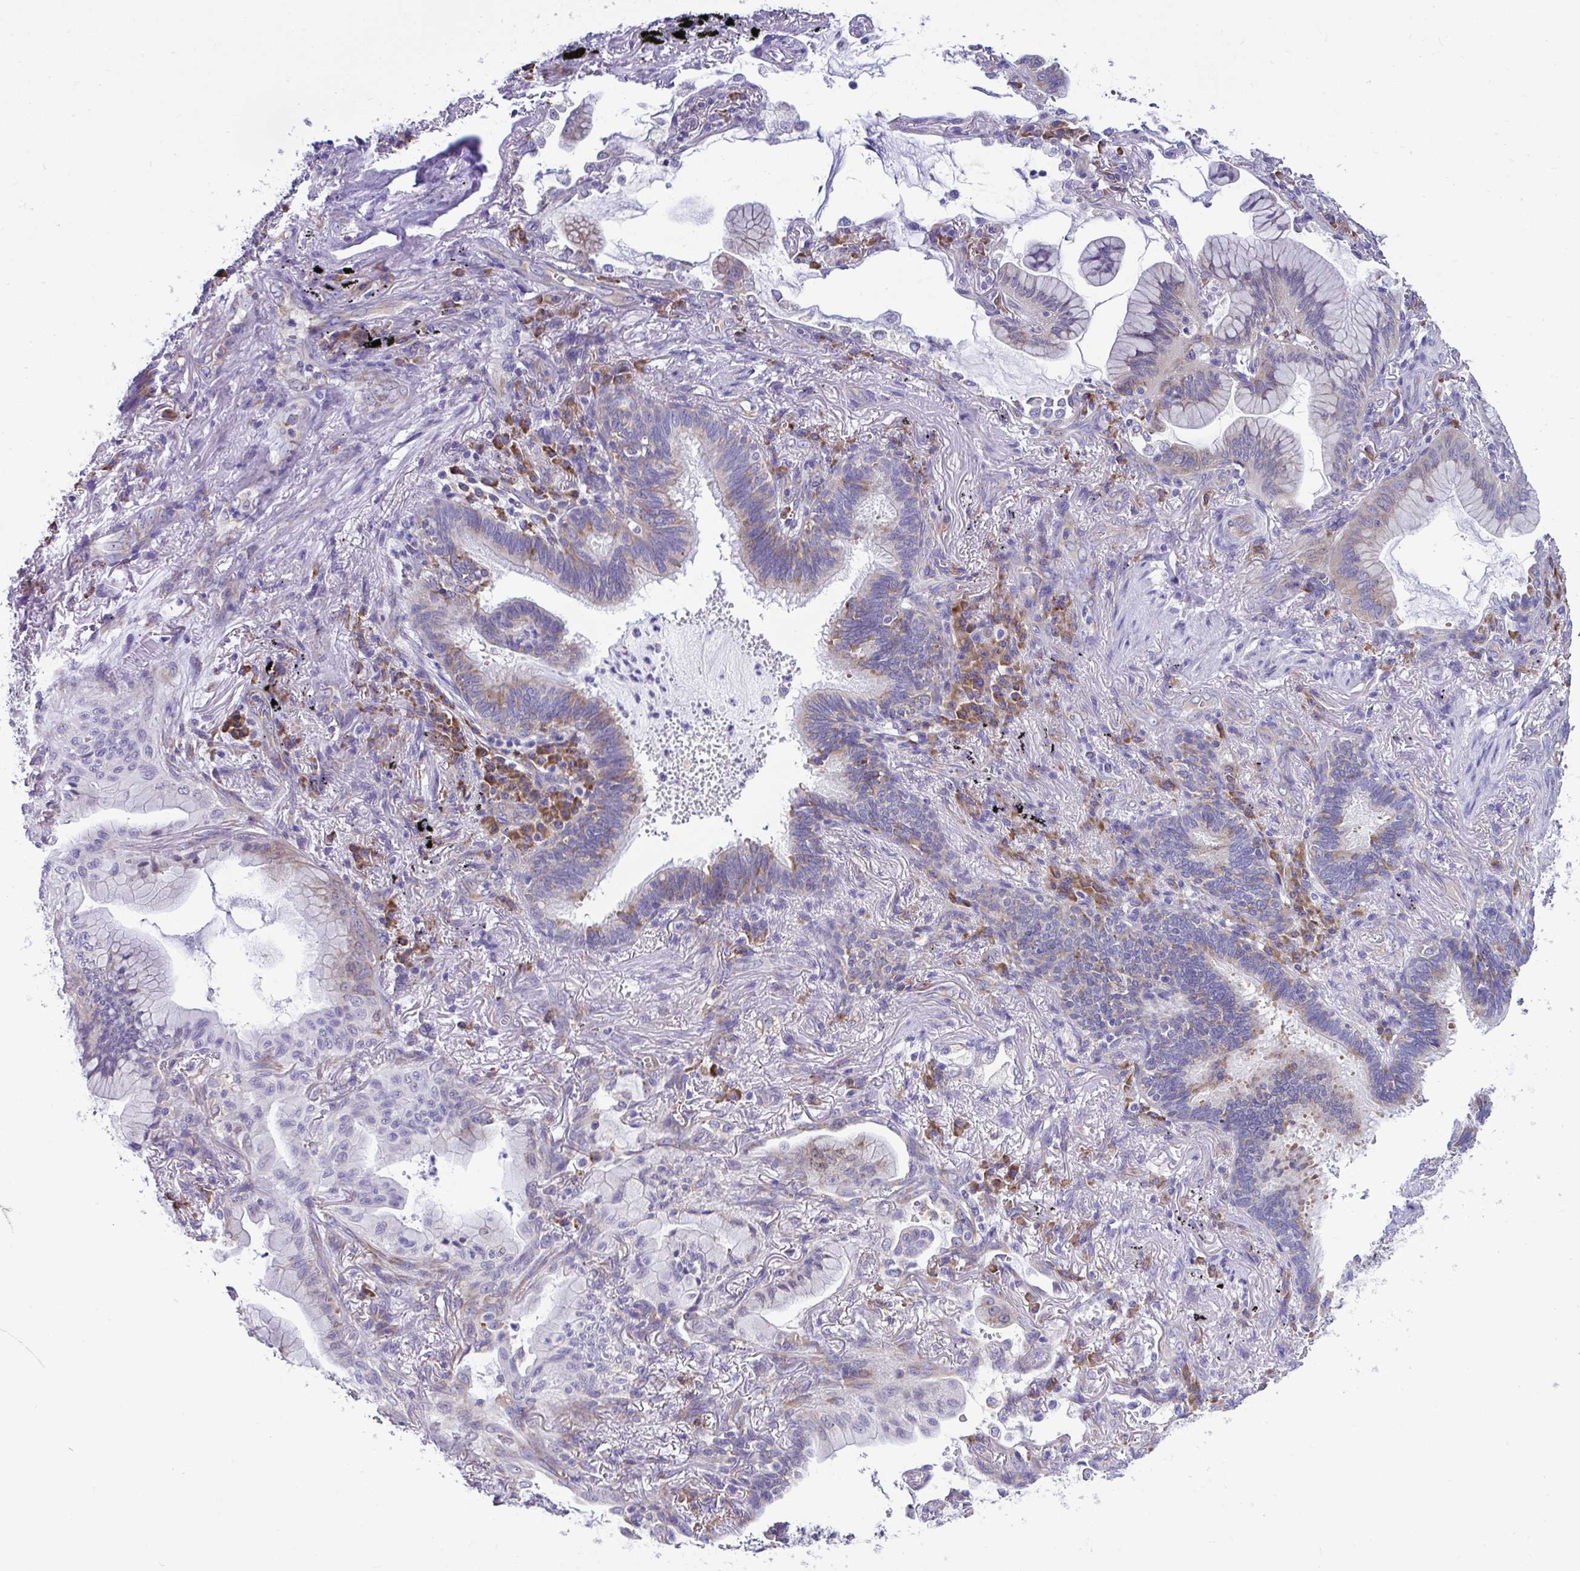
{"staining": {"intensity": "weak", "quantity": "<25%", "location": "cytoplasmic/membranous"}, "tissue": "lung cancer", "cell_type": "Tumor cells", "image_type": "cancer", "snomed": [{"axis": "morphology", "description": "Adenocarcinoma, NOS"}, {"axis": "topography", "description": "Lung"}], "caption": "Adenocarcinoma (lung) was stained to show a protein in brown. There is no significant positivity in tumor cells.", "gene": "RPL7", "patient": {"sex": "male", "age": 77}}